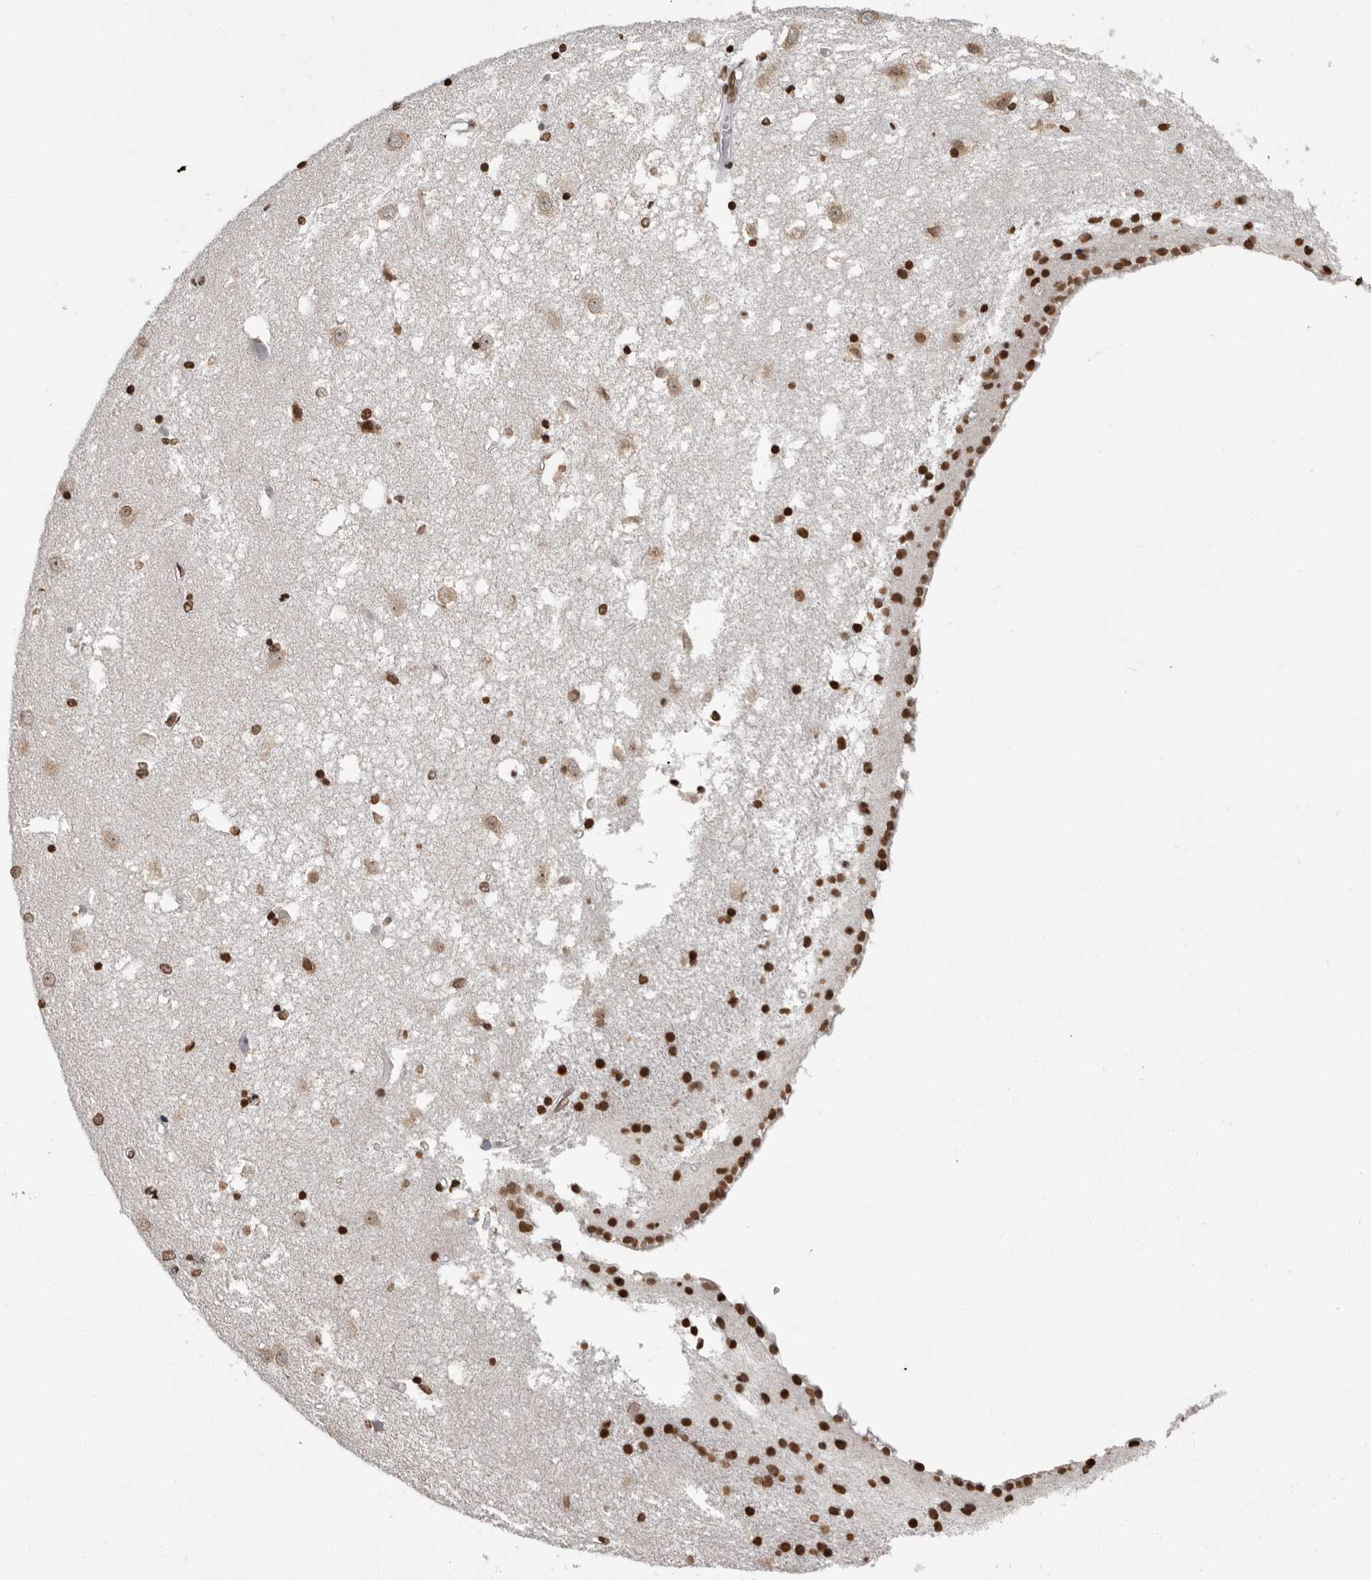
{"staining": {"intensity": "strong", "quantity": "25%-75%", "location": "cytoplasmic/membranous,nuclear"}, "tissue": "caudate", "cell_type": "Glial cells", "image_type": "normal", "snomed": [{"axis": "morphology", "description": "Normal tissue, NOS"}, {"axis": "topography", "description": "Lateral ventricle wall"}], "caption": "Caudate stained with DAB (3,3'-diaminobenzidine) immunohistochemistry reveals high levels of strong cytoplasmic/membranous,nuclear expression in about 25%-75% of glial cells. (DAB = brown stain, brightfield microscopy at high magnification).", "gene": "WDR45", "patient": {"sex": "male", "age": 45}}